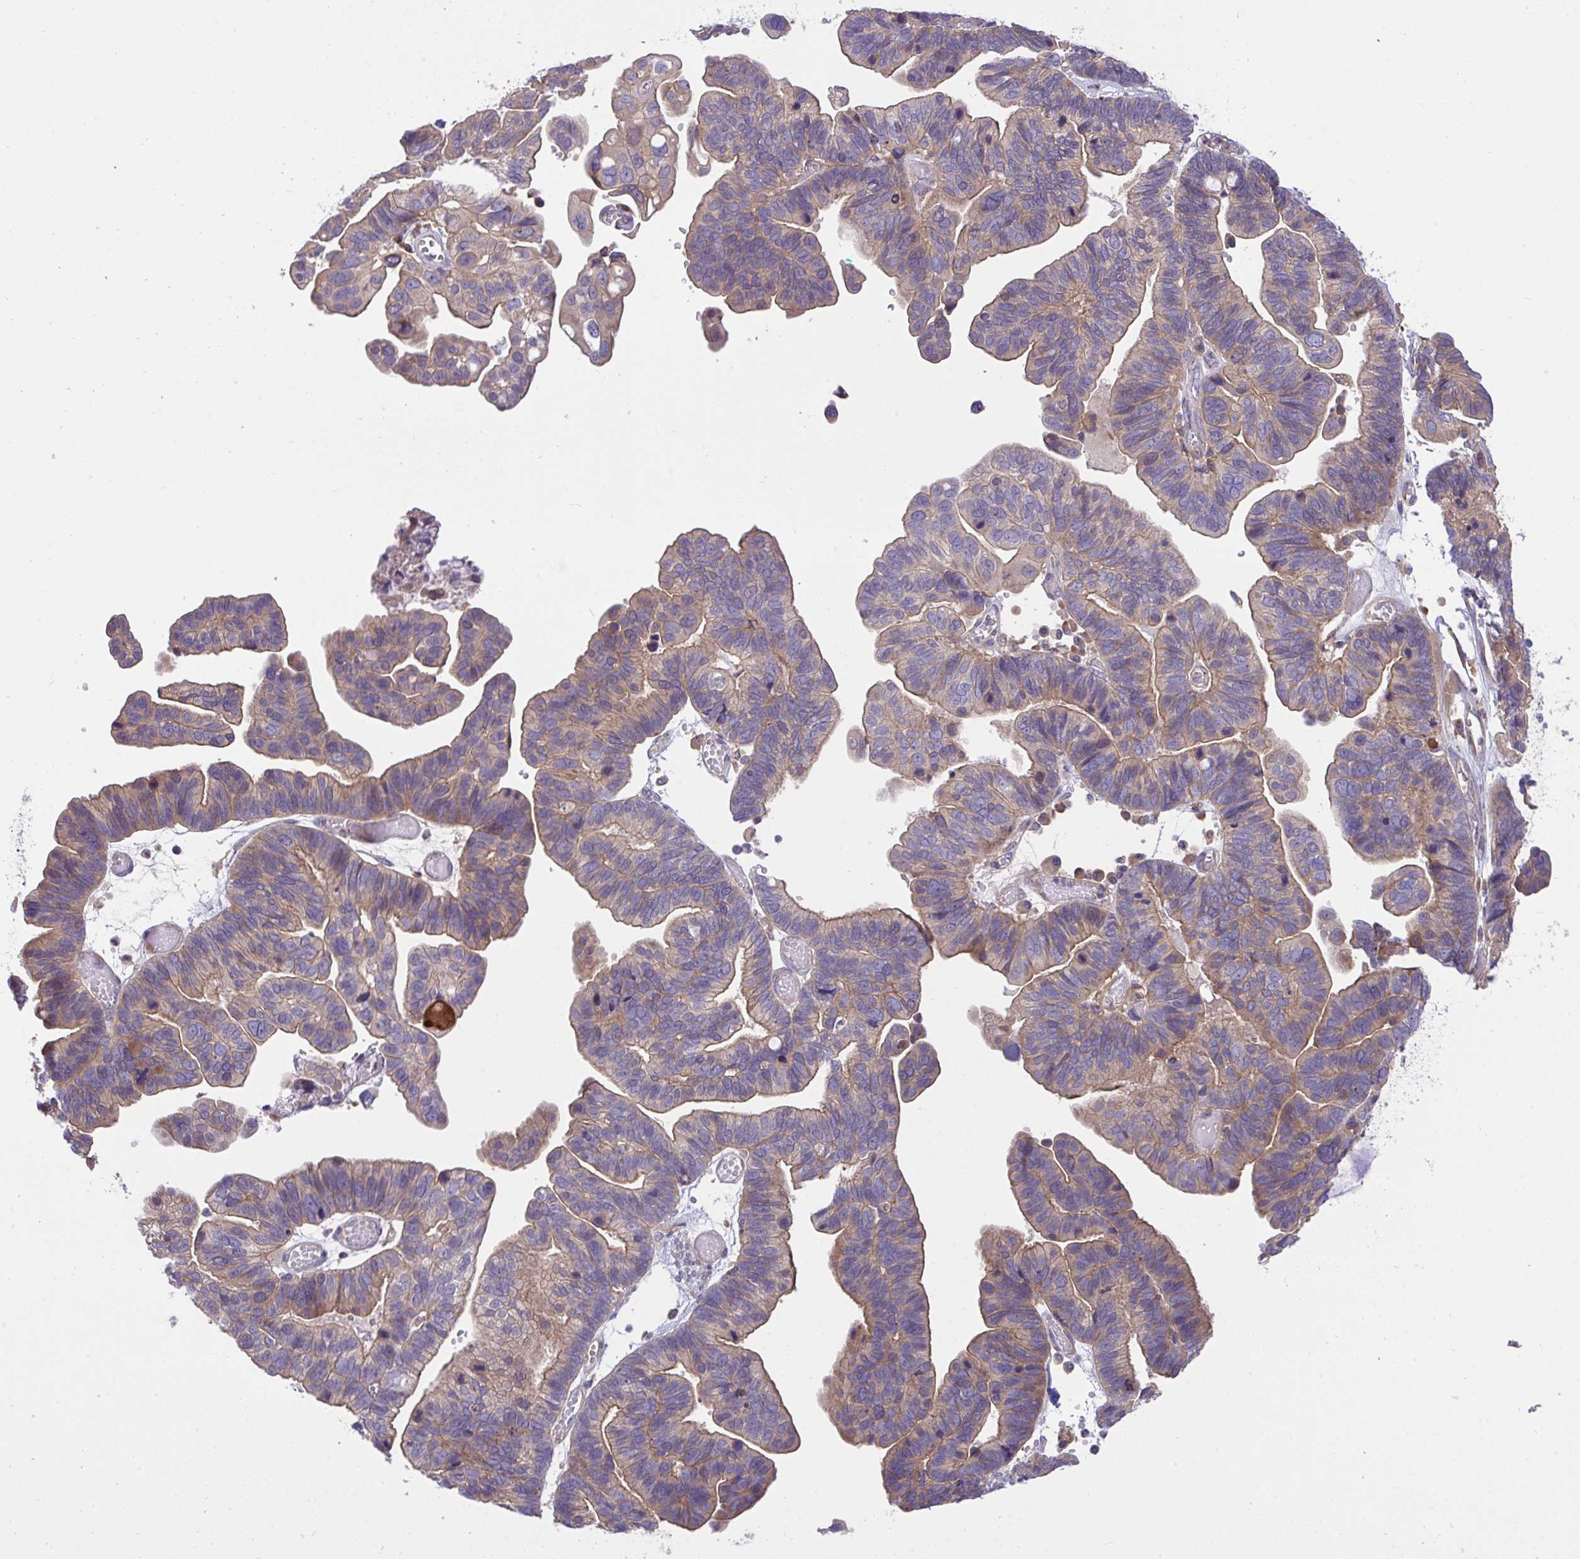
{"staining": {"intensity": "weak", "quantity": "25%-75%", "location": "cytoplasmic/membranous"}, "tissue": "ovarian cancer", "cell_type": "Tumor cells", "image_type": "cancer", "snomed": [{"axis": "morphology", "description": "Cystadenocarcinoma, serous, NOS"}, {"axis": "topography", "description": "Ovary"}], "caption": "Immunohistochemistry (DAB) staining of human ovarian serous cystadenocarcinoma reveals weak cytoplasmic/membranous protein positivity in about 25%-75% of tumor cells.", "gene": "GRB14", "patient": {"sex": "female", "age": 56}}